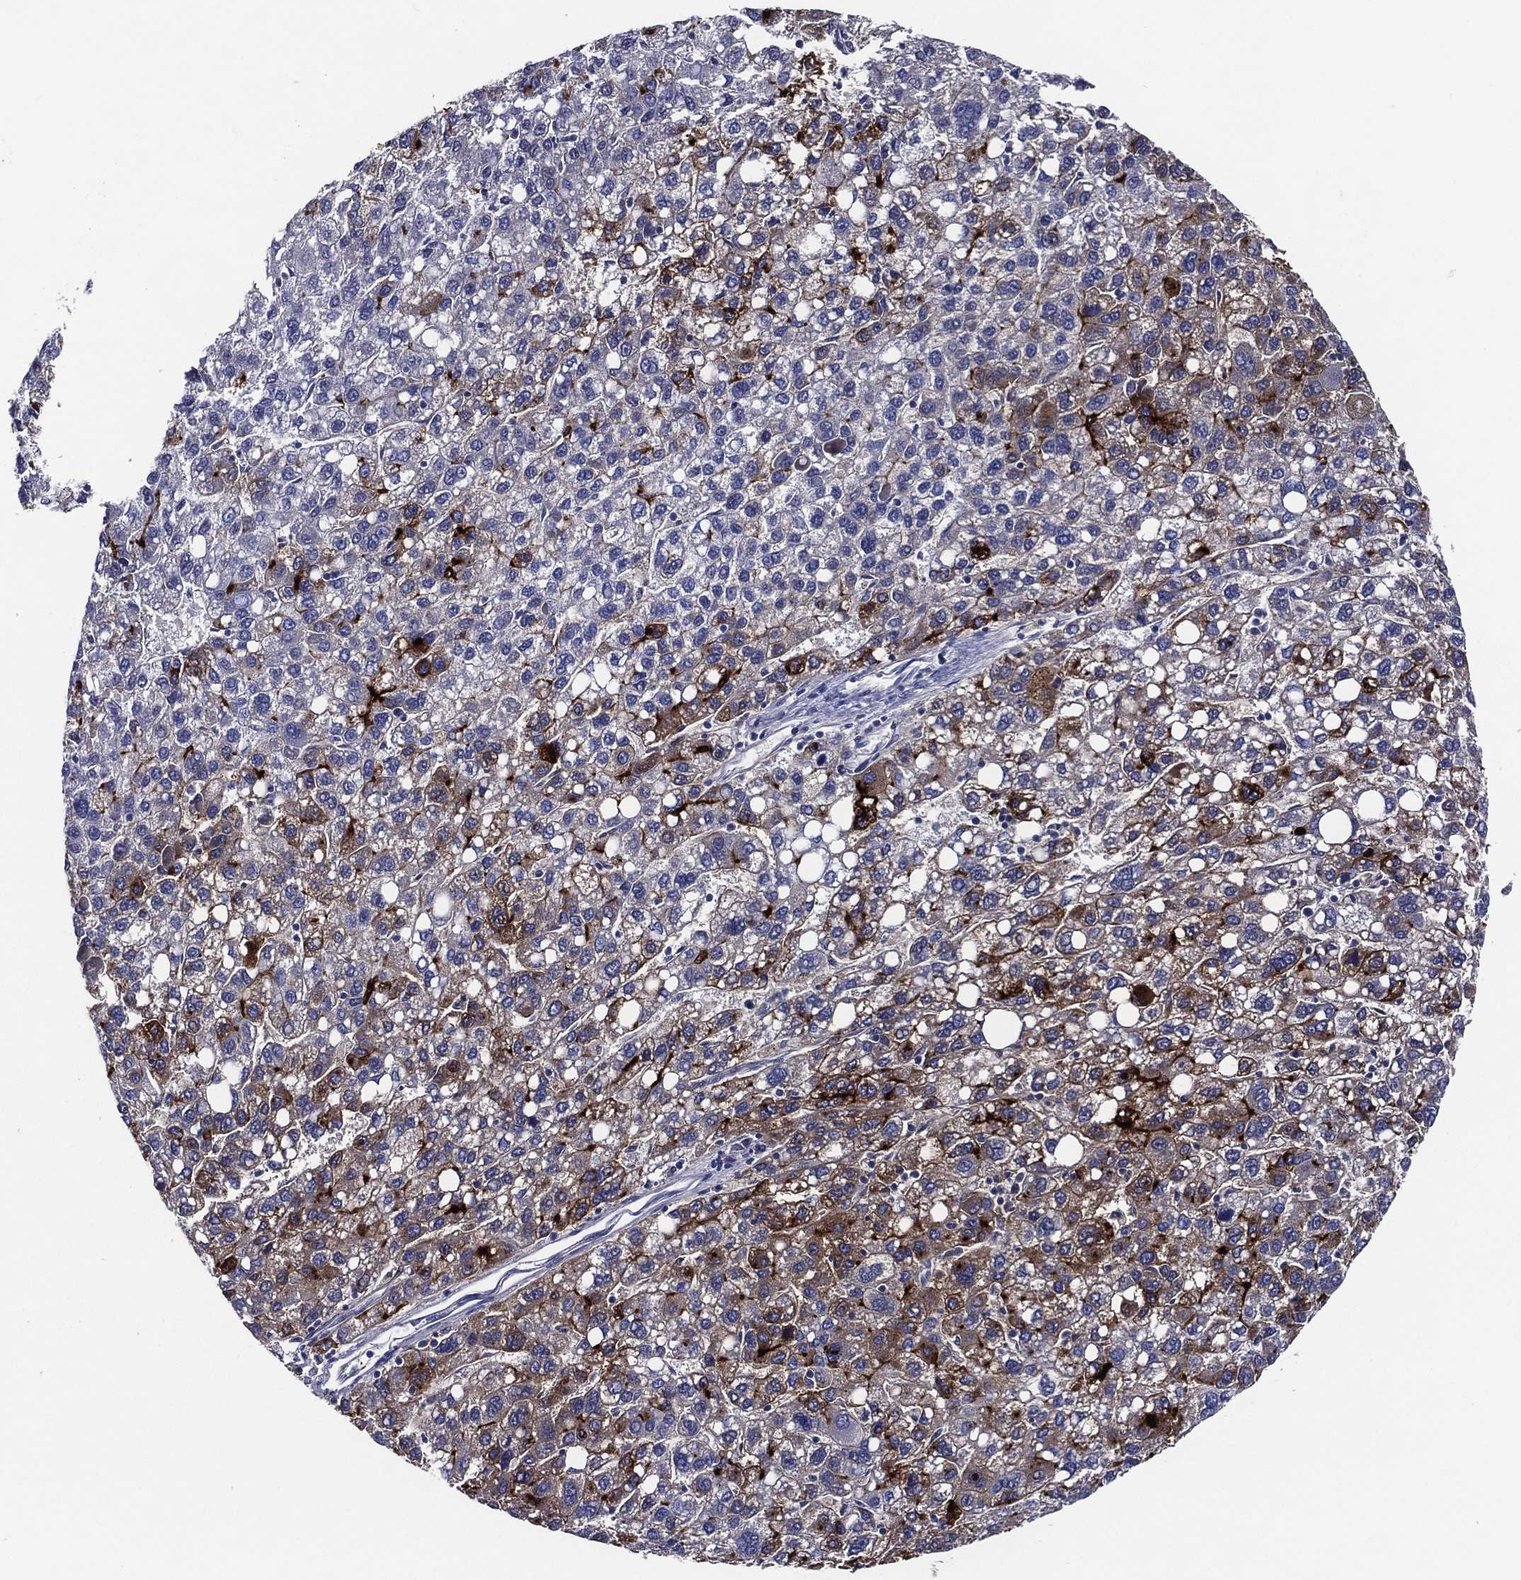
{"staining": {"intensity": "strong", "quantity": "<25%", "location": "cytoplasmic/membranous"}, "tissue": "liver cancer", "cell_type": "Tumor cells", "image_type": "cancer", "snomed": [{"axis": "morphology", "description": "Carcinoma, Hepatocellular, NOS"}, {"axis": "topography", "description": "Liver"}], "caption": "An IHC histopathology image of tumor tissue is shown. Protein staining in brown highlights strong cytoplasmic/membranous positivity in liver cancer (hepatocellular carcinoma) within tumor cells. (IHC, brightfield microscopy, high magnification).", "gene": "ACE2", "patient": {"sex": "female", "age": 82}}